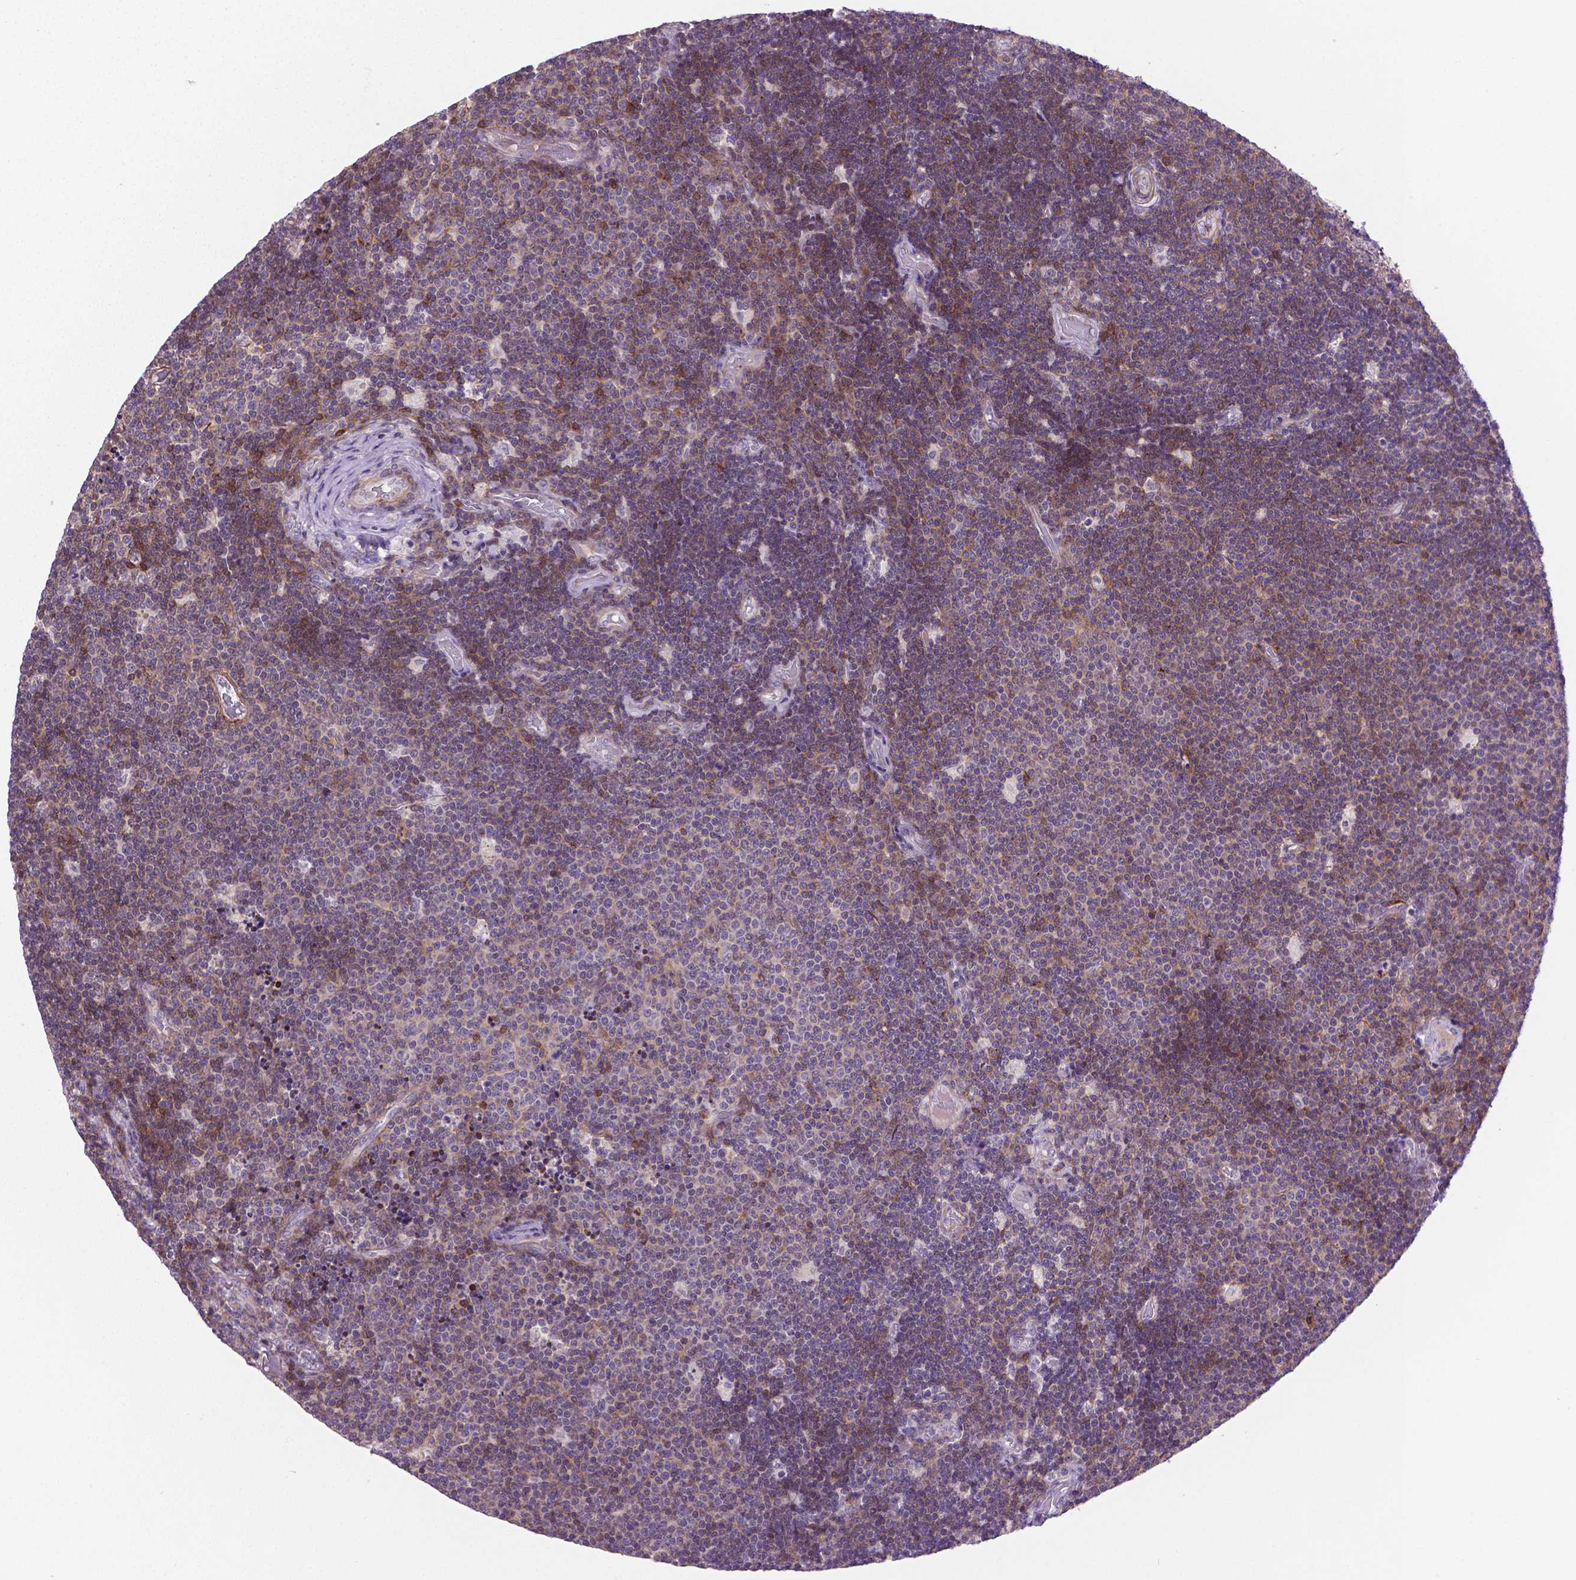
{"staining": {"intensity": "moderate", "quantity": "25%-75%", "location": "cytoplasmic/membranous,nuclear"}, "tissue": "lymphoma", "cell_type": "Tumor cells", "image_type": "cancer", "snomed": [{"axis": "morphology", "description": "Malignant lymphoma, non-Hodgkin's type, Low grade"}, {"axis": "topography", "description": "Brain"}], "caption": "Low-grade malignant lymphoma, non-Hodgkin's type stained for a protein (brown) demonstrates moderate cytoplasmic/membranous and nuclear positive positivity in approximately 25%-75% of tumor cells.", "gene": "ACAD10", "patient": {"sex": "female", "age": 66}}